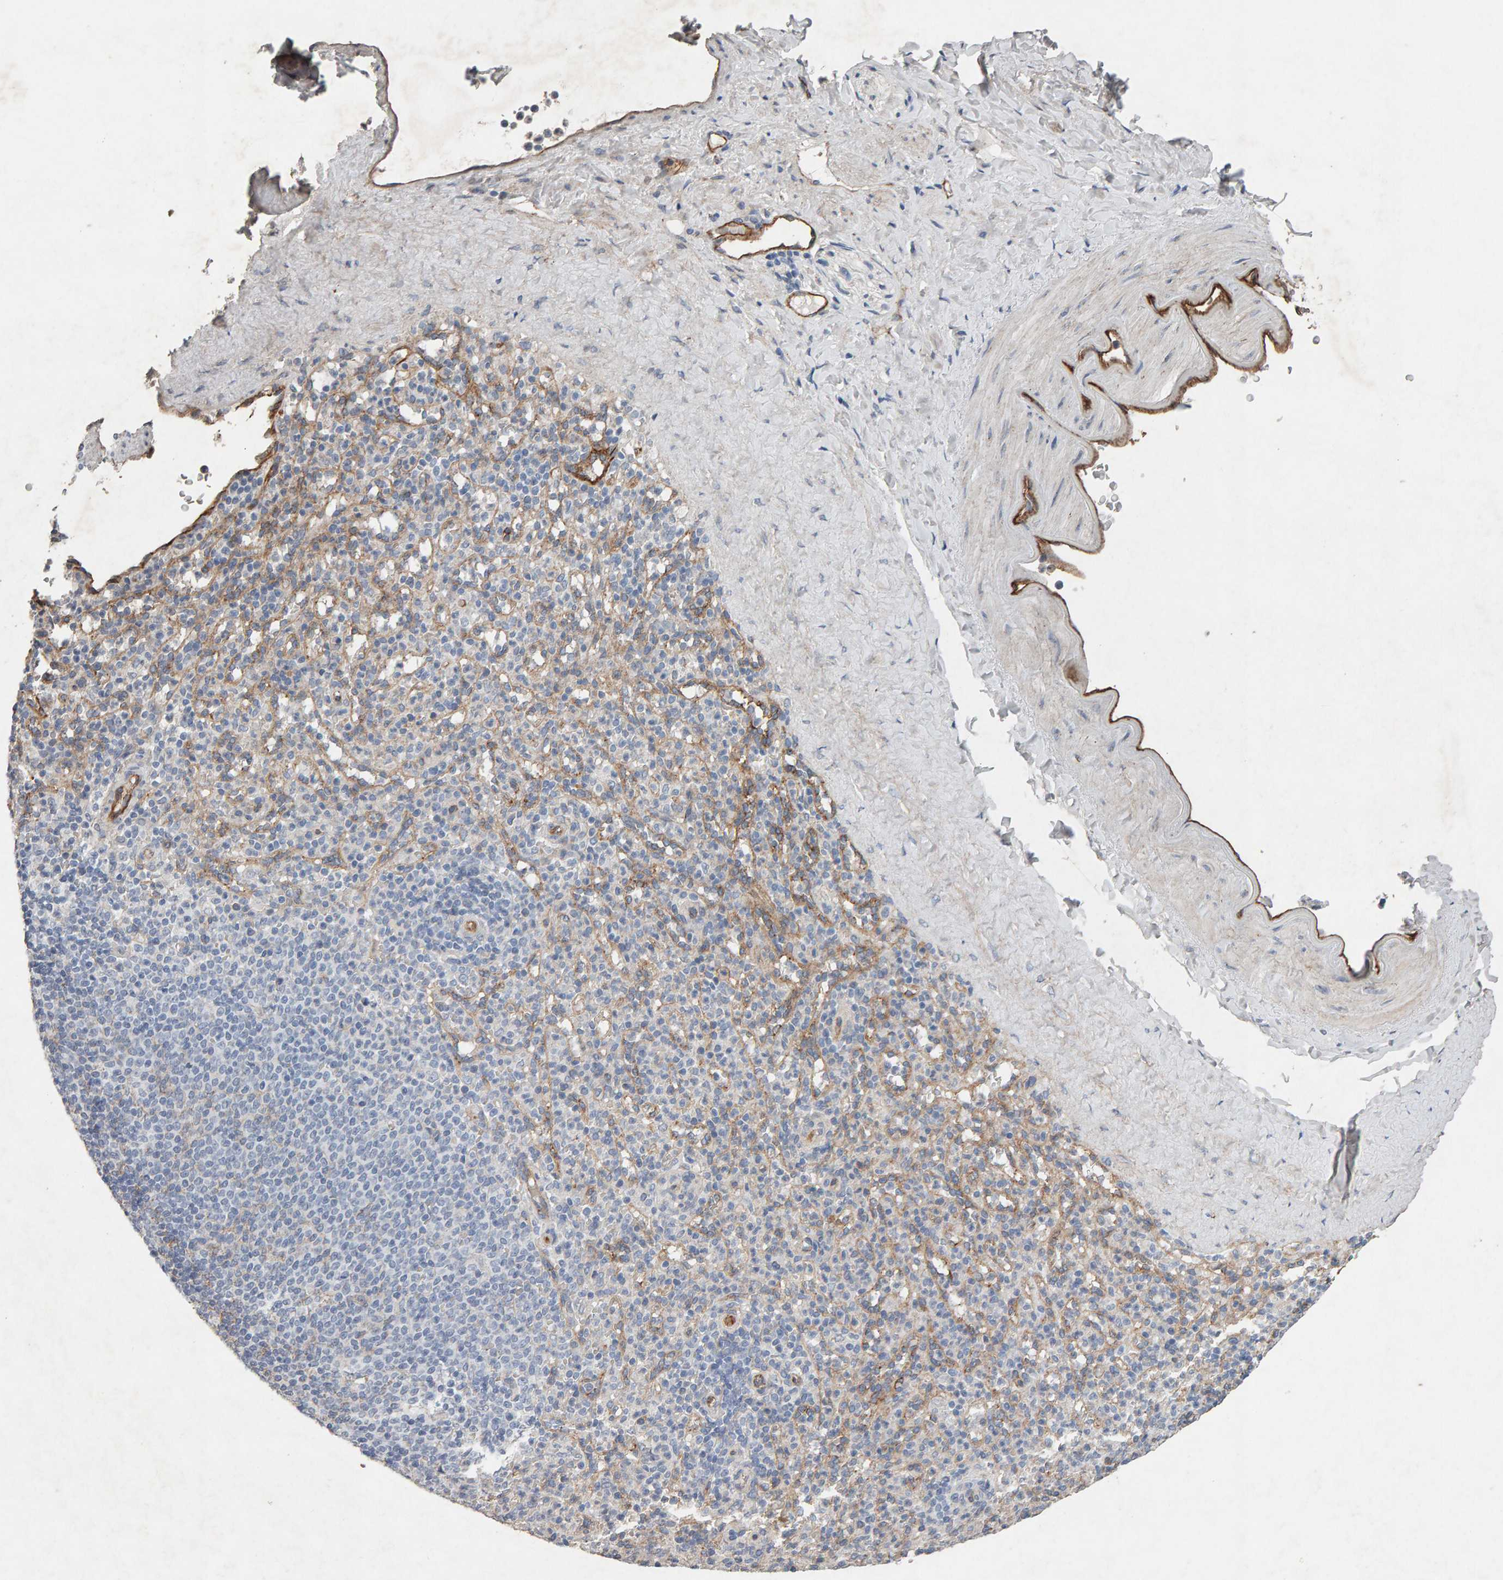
{"staining": {"intensity": "negative", "quantity": "none", "location": "none"}, "tissue": "spleen", "cell_type": "Cells in red pulp", "image_type": "normal", "snomed": [{"axis": "morphology", "description": "Normal tissue, NOS"}, {"axis": "topography", "description": "Spleen"}], "caption": "Immunohistochemistry (IHC) photomicrograph of normal spleen: spleen stained with DAB demonstrates no significant protein positivity in cells in red pulp.", "gene": "PTPRM", "patient": {"sex": "male", "age": 36}}